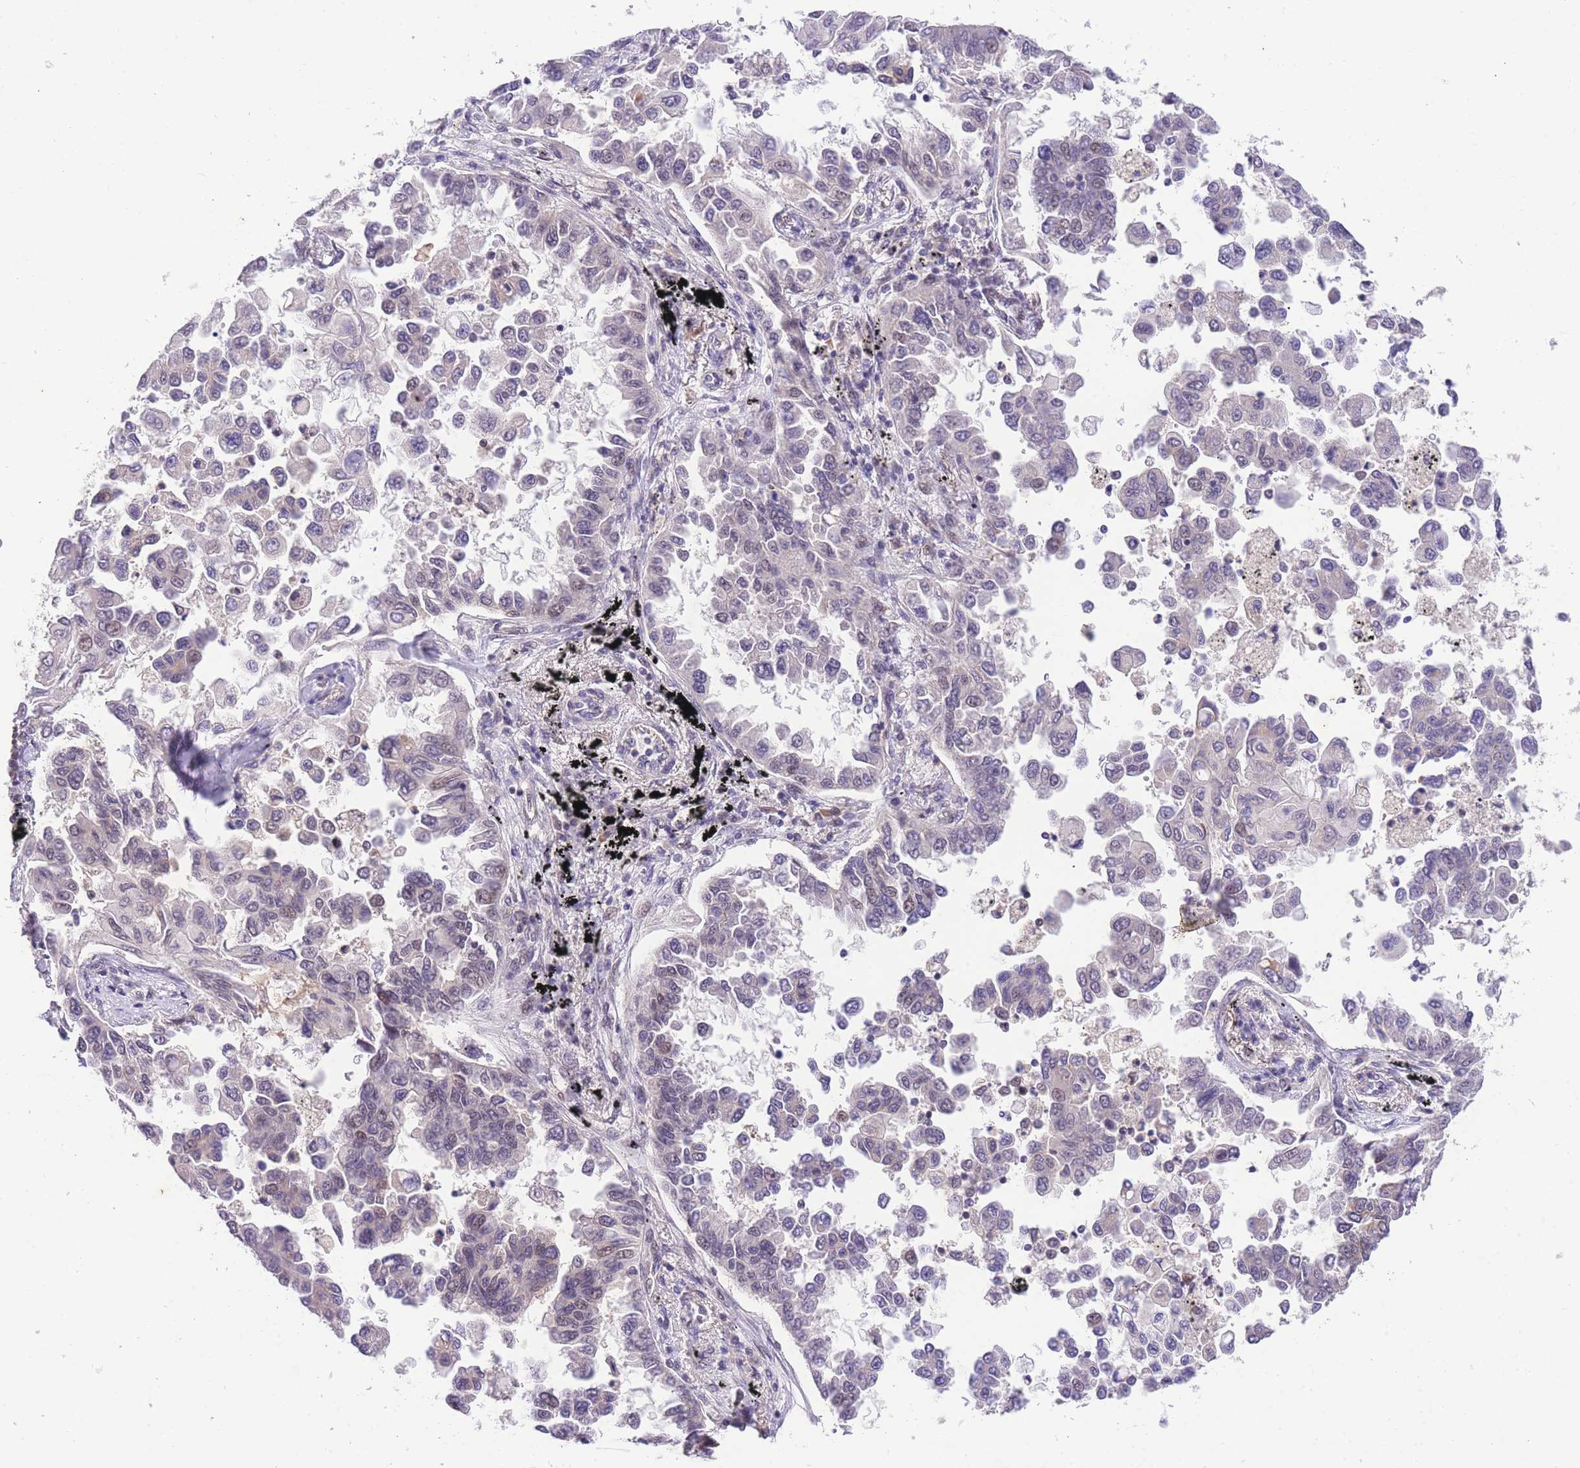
{"staining": {"intensity": "moderate", "quantity": "25%-75%", "location": "nuclear"}, "tissue": "lung cancer", "cell_type": "Tumor cells", "image_type": "cancer", "snomed": [{"axis": "morphology", "description": "Adenocarcinoma, NOS"}, {"axis": "topography", "description": "Lung"}], "caption": "Lung cancer (adenocarcinoma) stained for a protein exhibits moderate nuclear positivity in tumor cells.", "gene": "SLC35F2", "patient": {"sex": "female", "age": 67}}